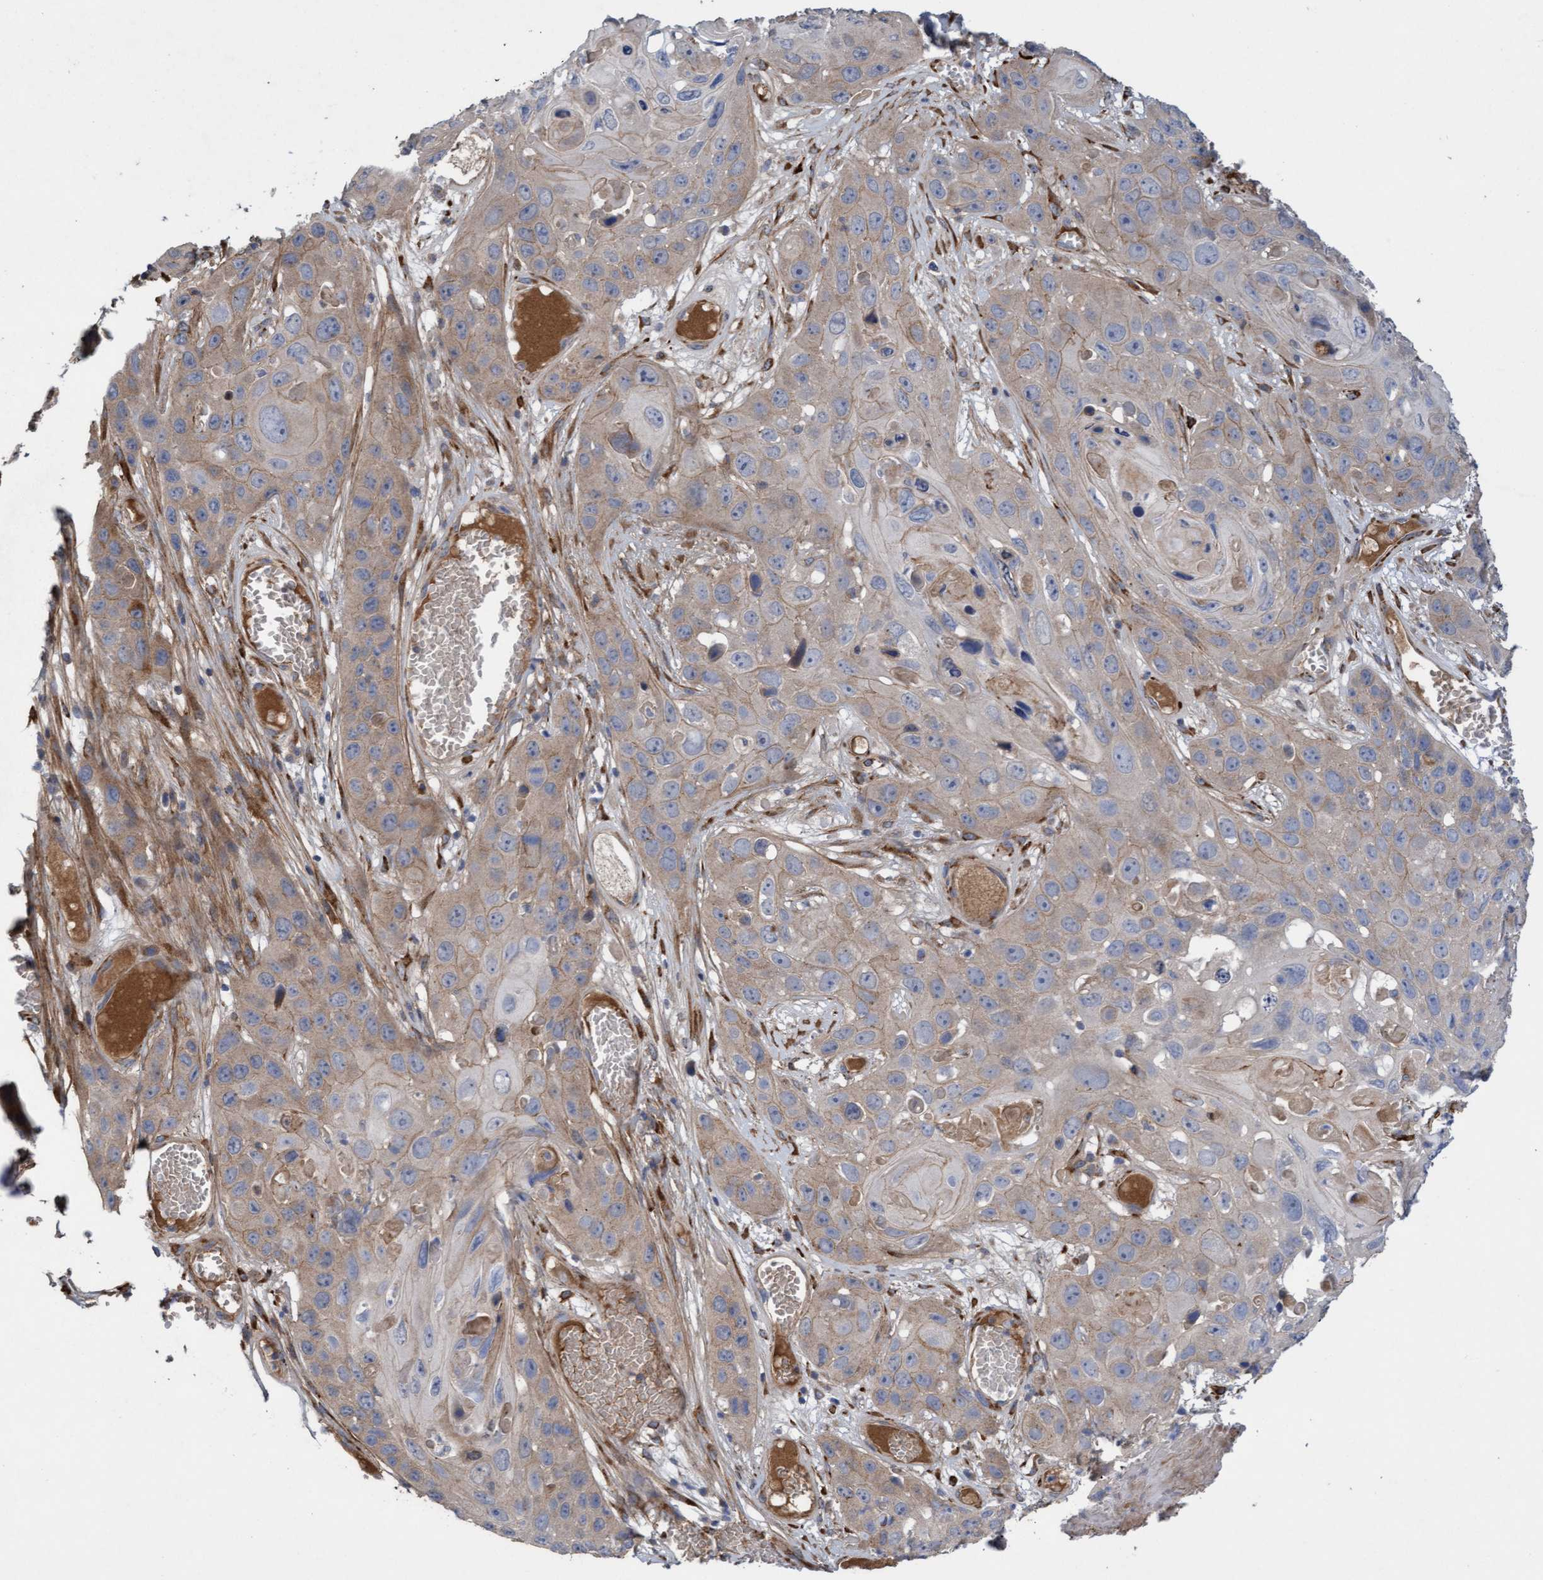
{"staining": {"intensity": "weak", "quantity": "25%-75%", "location": "cytoplasmic/membranous"}, "tissue": "skin cancer", "cell_type": "Tumor cells", "image_type": "cancer", "snomed": [{"axis": "morphology", "description": "Squamous cell carcinoma, NOS"}, {"axis": "topography", "description": "Skin"}], "caption": "Weak cytoplasmic/membranous expression for a protein is appreciated in about 25%-75% of tumor cells of skin squamous cell carcinoma using immunohistochemistry (IHC).", "gene": "DDHD2", "patient": {"sex": "male", "age": 55}}